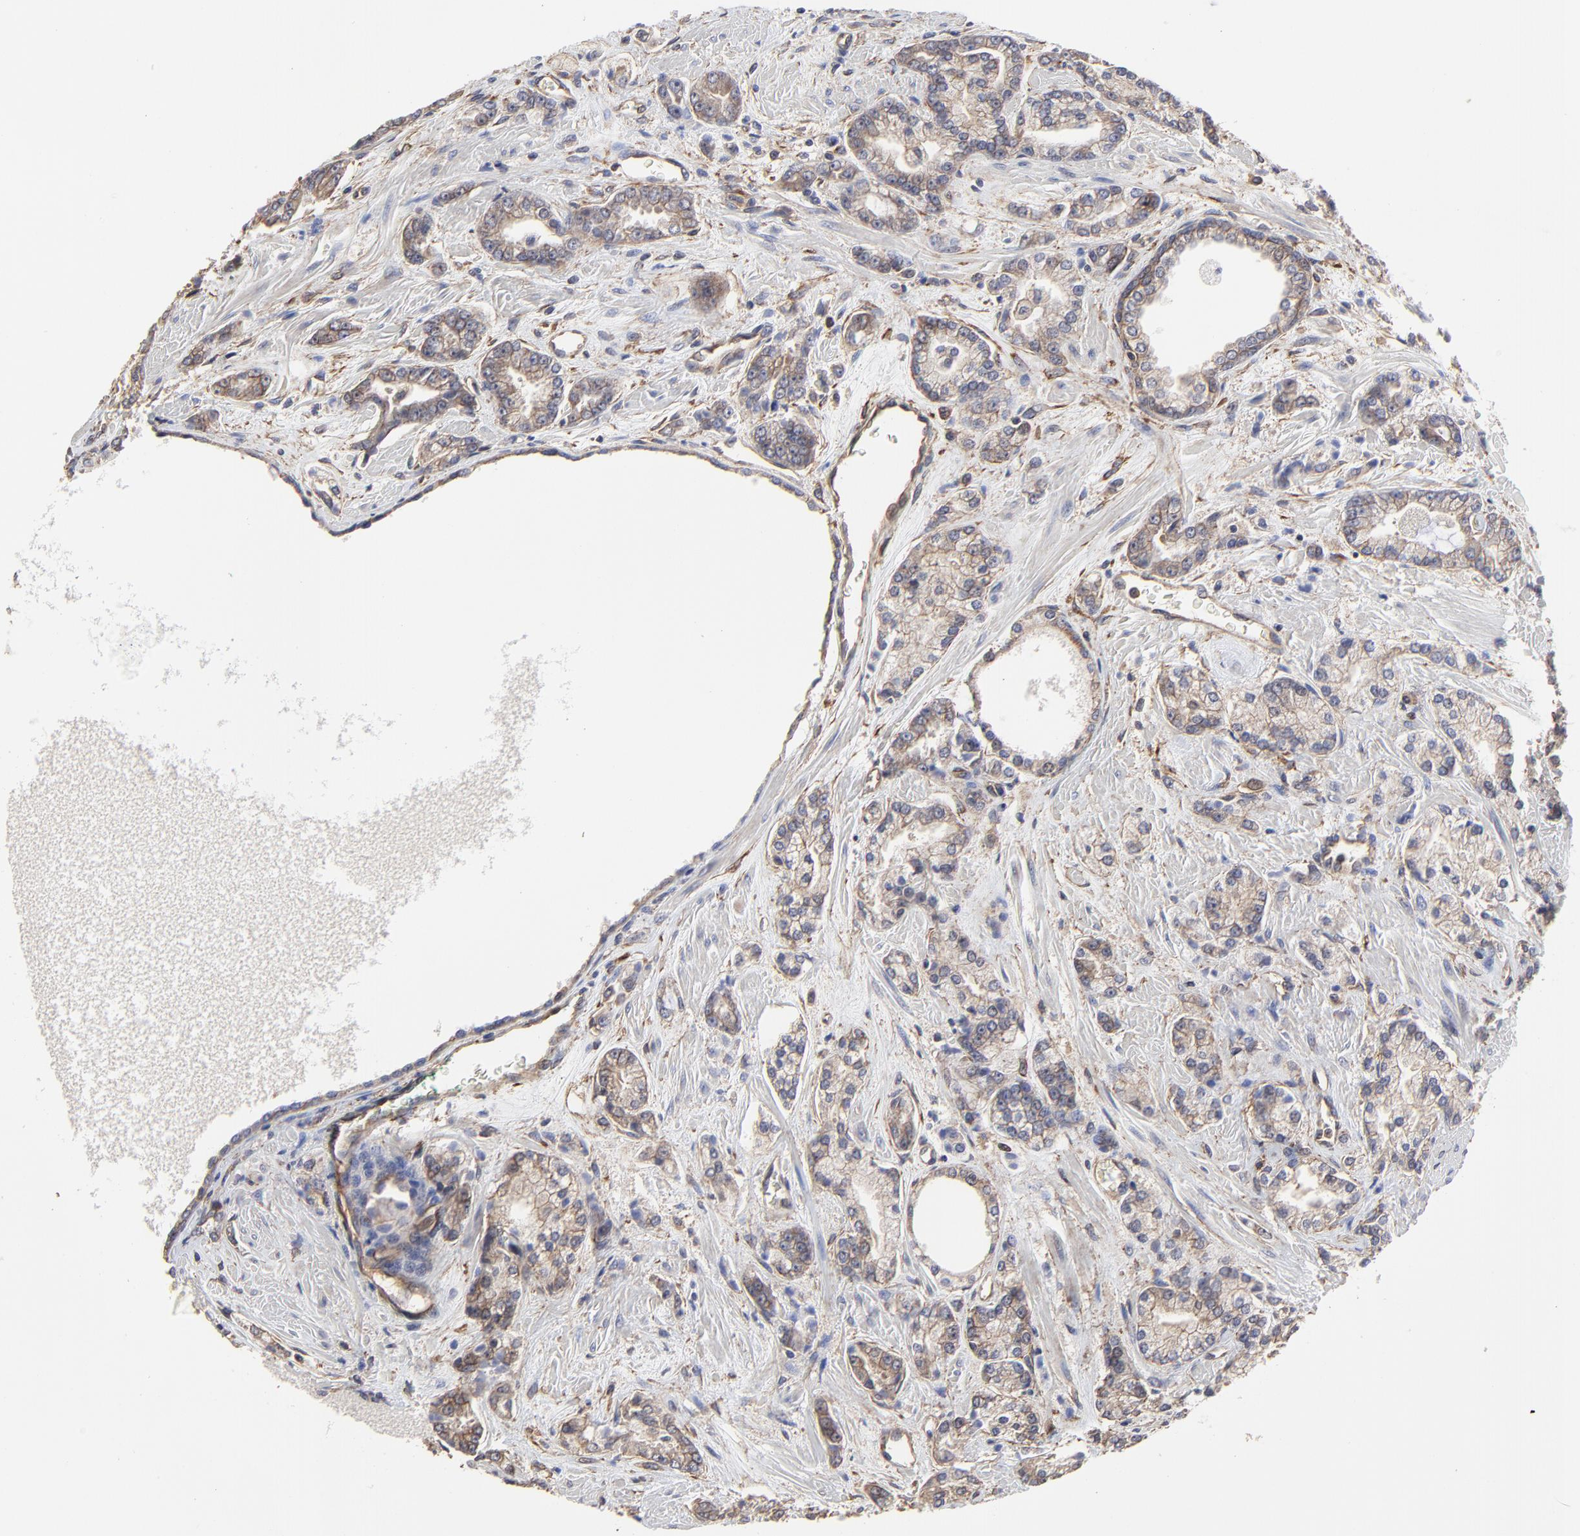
{"staining": {"intensity": "moderate", "quantity": "25%-75%", "location": "cytoplasmic/membranous"}, "tissue": "prostate cancer", "cell_type": "Tumor cells", "image_type": "cancer", "snomed": [{"axis": "morphology", "description": "Adenocarcinoma, High grade"}, {"axis": "topography", "description": "Prostate"}], "caption": "Protein analysis of prostate high-grade adenocarcinoma tissue demonstrates moderate cytoplasmic/membranous positivity in about 25%-75% of tumor cells. The protein of interest is stained brown, and the nuclei are stained in blue (DAB (3,3'-diaminobenzidine) IHC with brightfield microscopy, high magnification).", "gene": "ARMT1", "patient": {"sex": "male", "age": 71}}